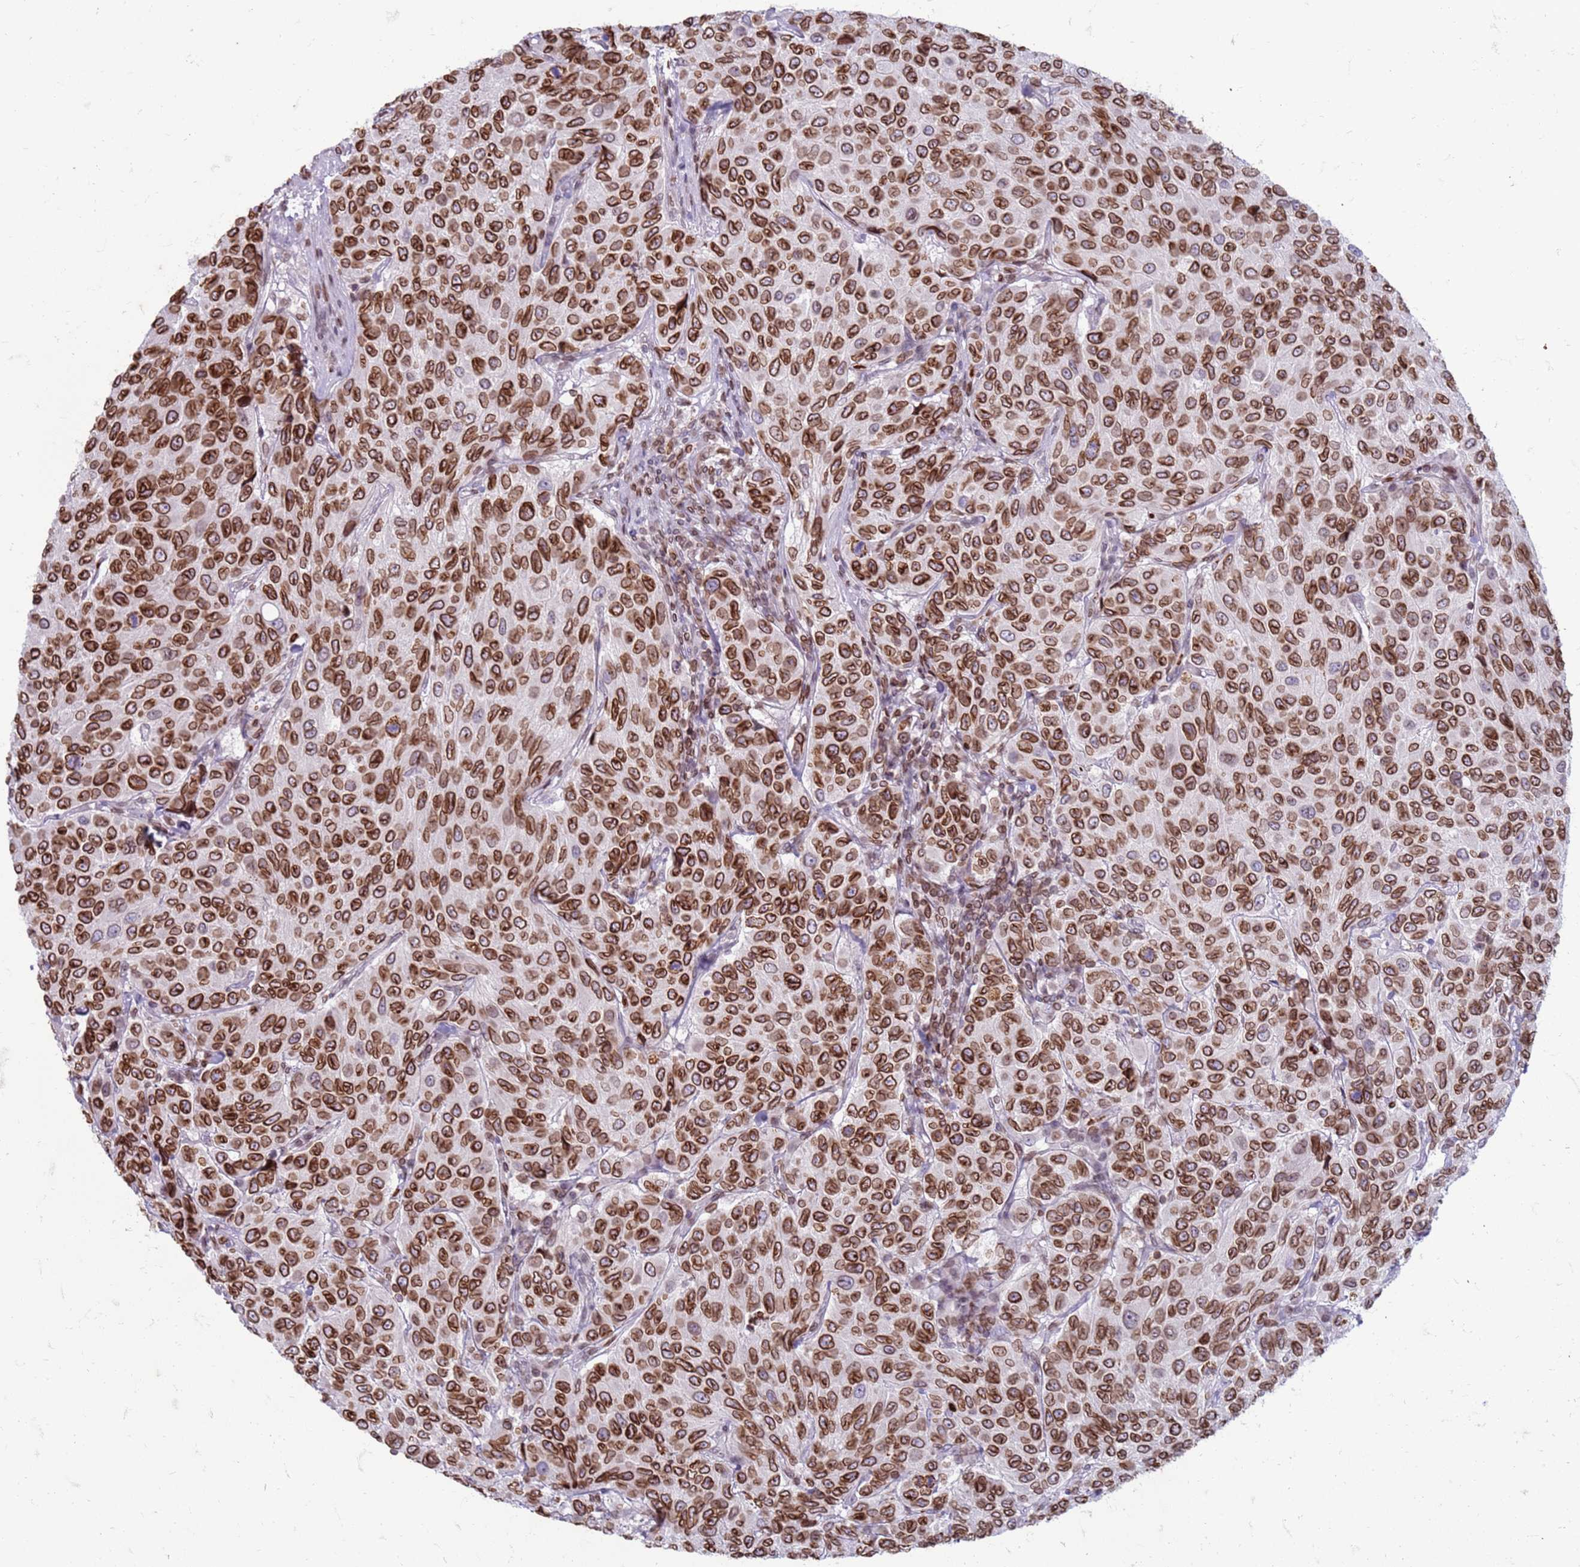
{"staining": {"intensity": "strong", "quantity": ">75%", "location": "cytoplasmic/membranous,nuclear"}, "tissue": "breast cancer", "cell_type": "Tumor cells", "image_type": "cancer", "snomed": [{"axis": "morphology", "description": "Duct carcinoma"}, {"axis": "topography", "description": "Breast"}], "caption": "Breast intraductal carcinoma was stained to show a protein in brown. There is high levels of strong cytoplasmic/membranous and nuclear positivity in about >75% of tumor cells.", "gene": "METTL25B", "patient": {"sex": "female", "age": 55}}